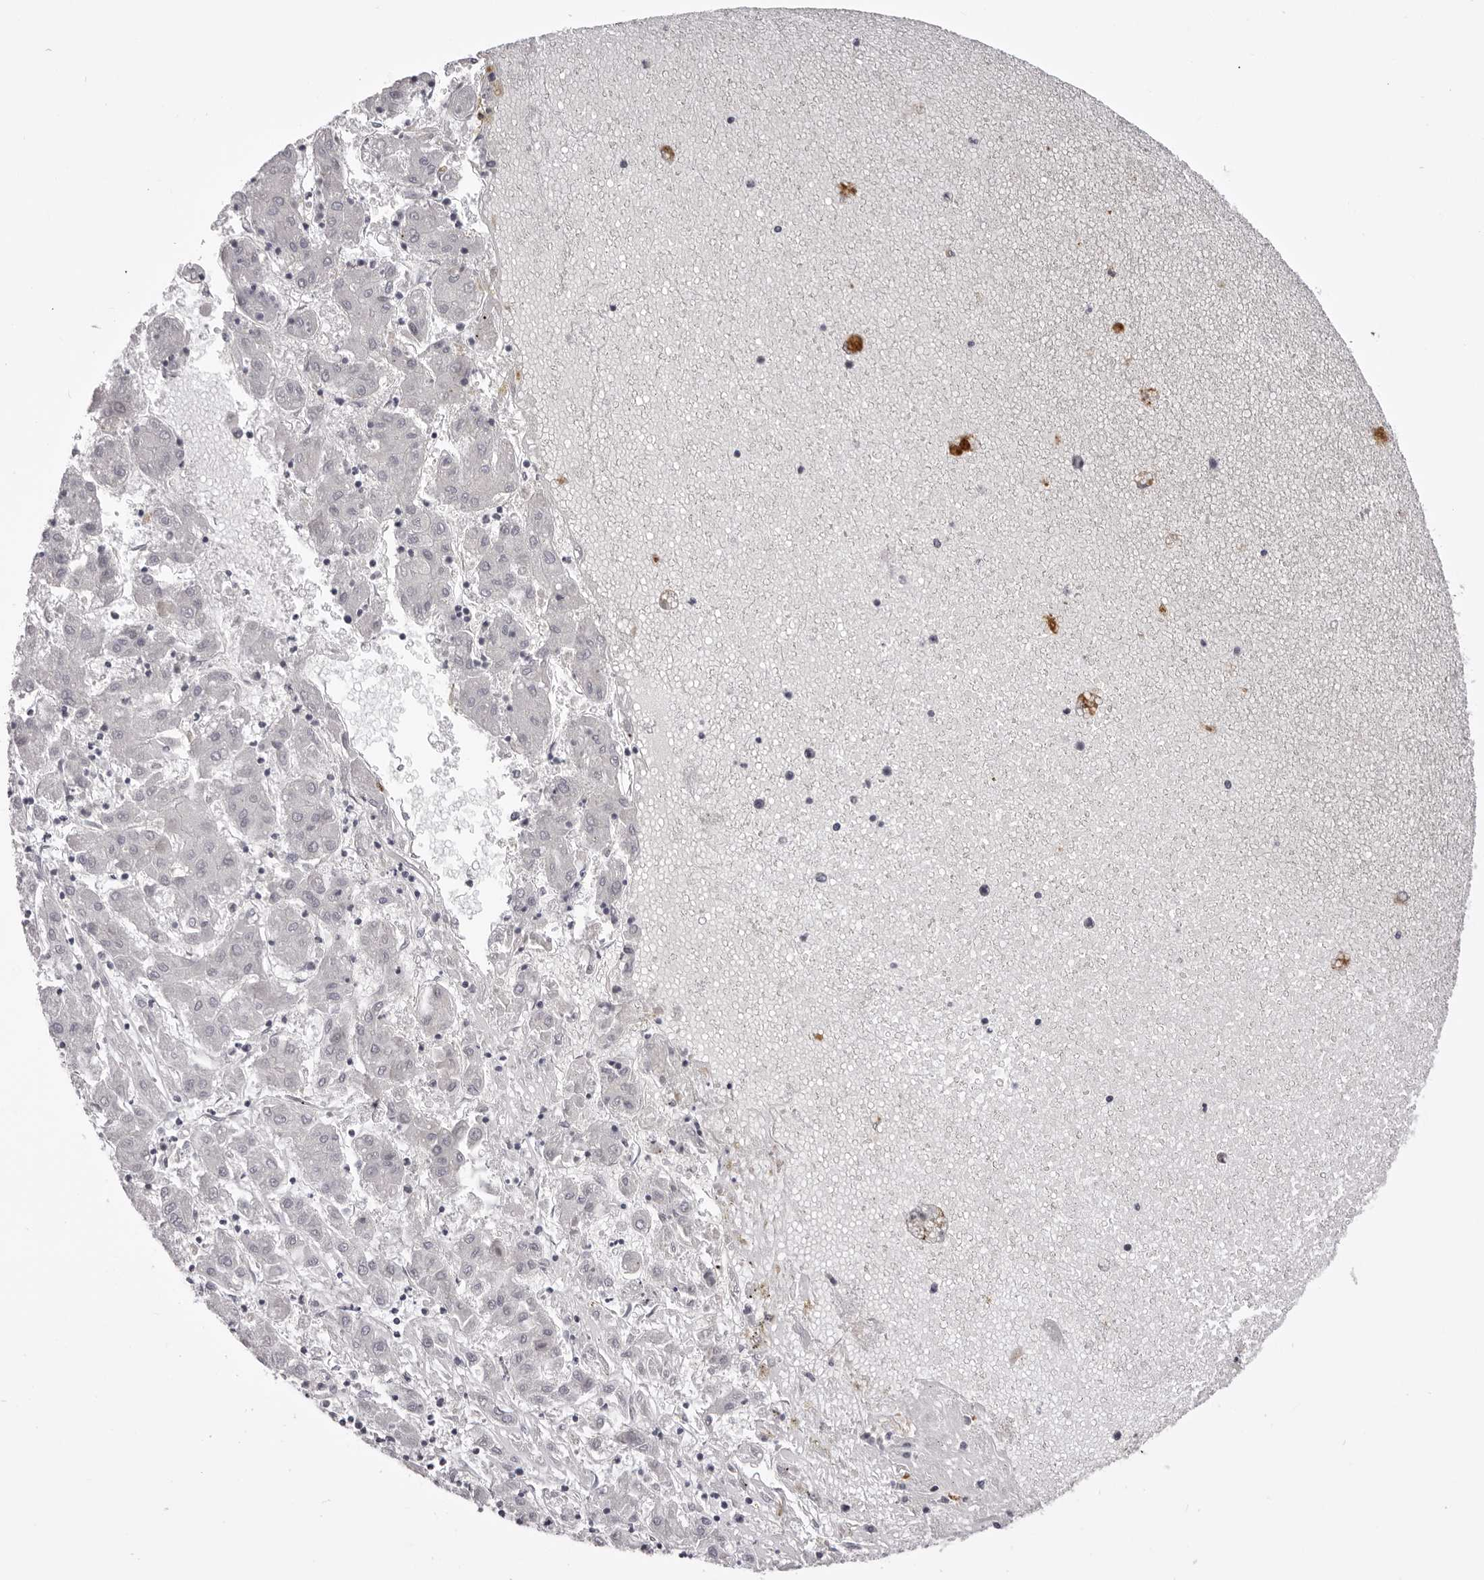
{"staining": {"intensity": "negative", "quantity": "none", "location": "none"}, "tissue": "liver cancer", "cell_type": "Tumor cells", "image_type": "cancer", "snomed": [{"axis": "morphology", "description": "Carcinoma, Hepatocellular, NOS"}, {"axis": "topography", "description": "Liver"}], "caption": "Histopathology image shows no significant protein positivity in tumor cells of hepatocellular carcinoma (liver).", "gene": "SUGCT", "patient": {"sex": "male", "age": 72}}